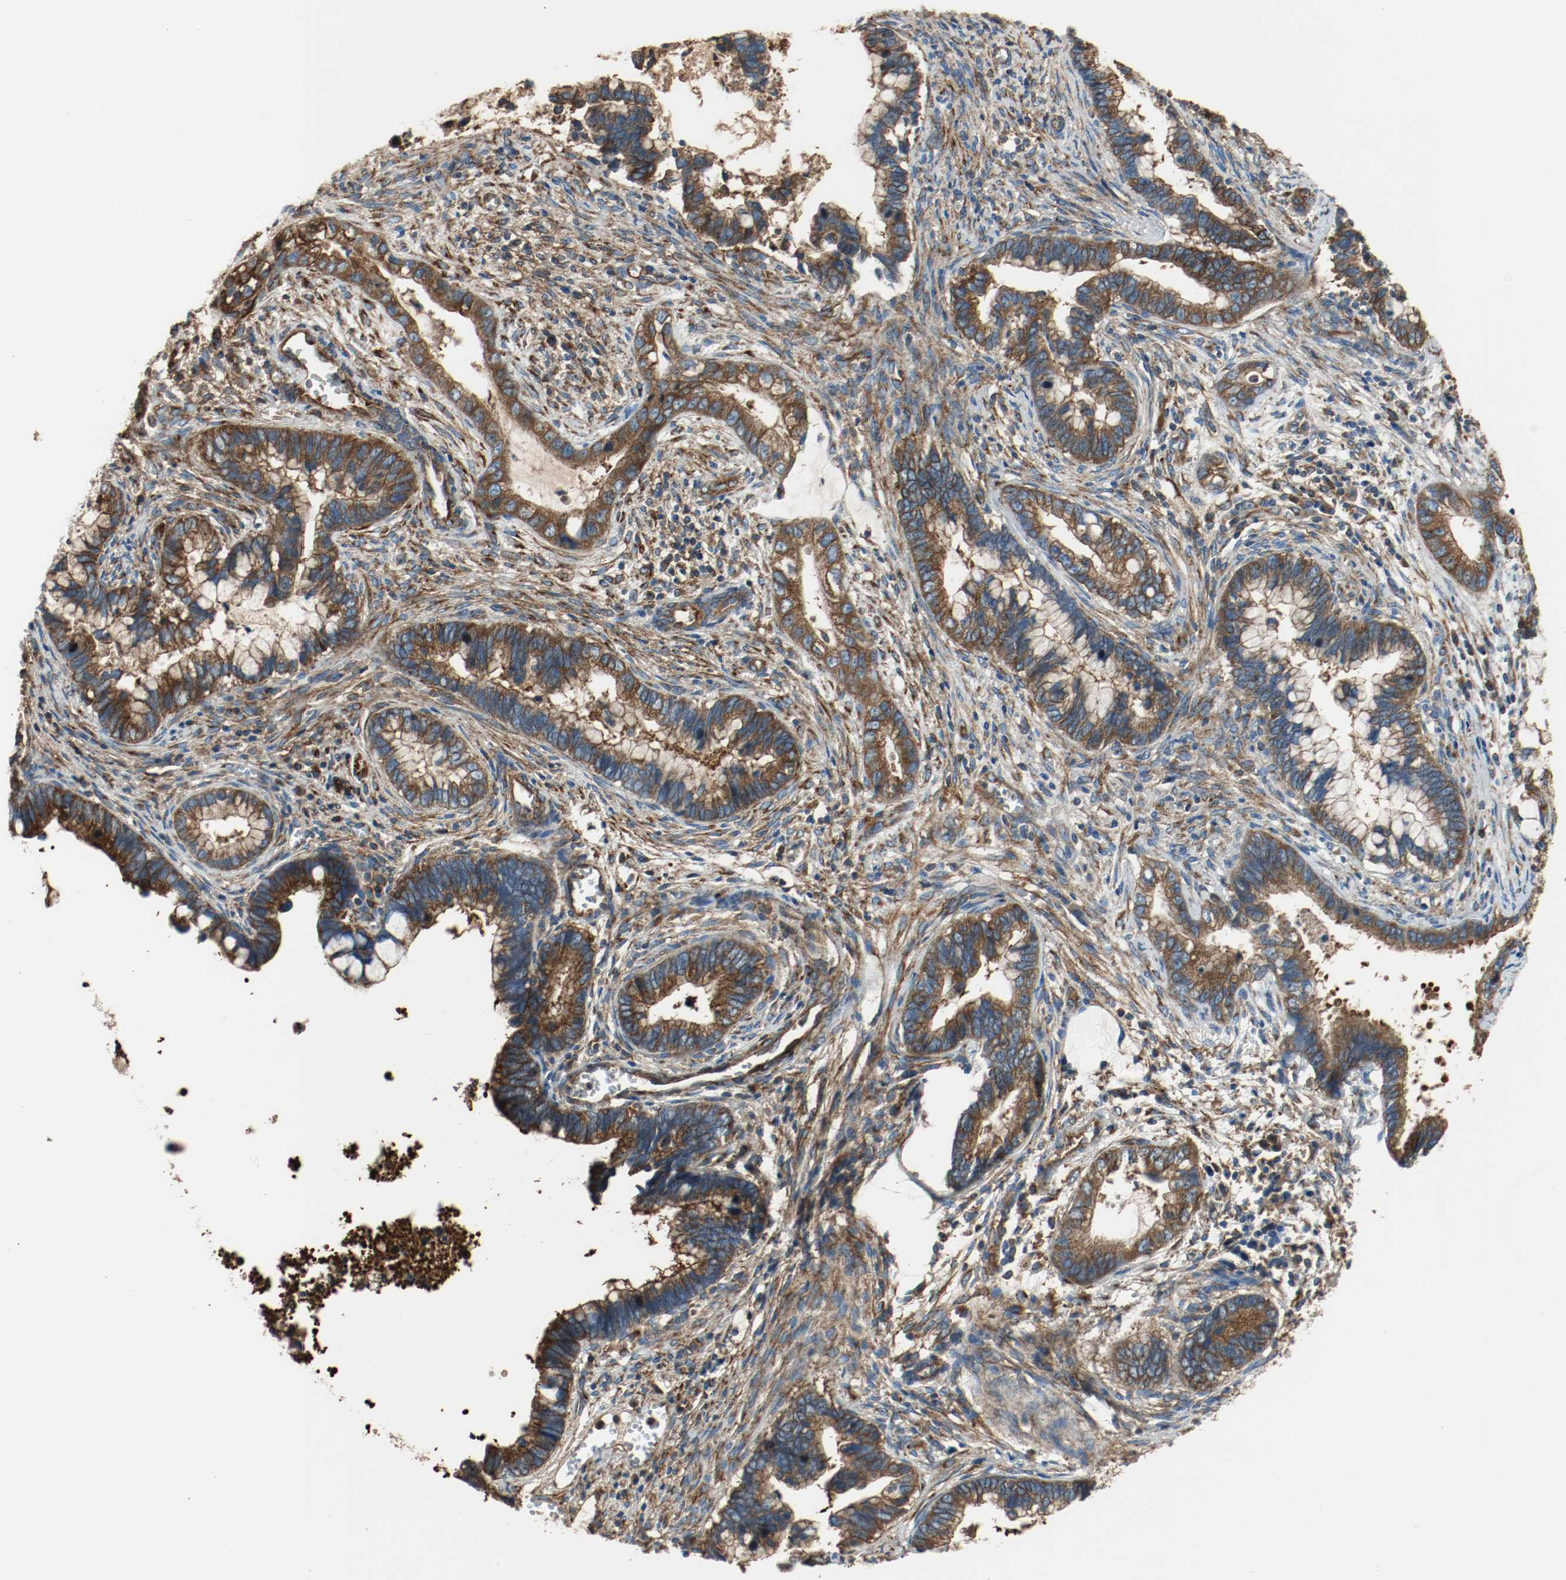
{"staining": {"intensity": "strong", "quantity": ">75%", "location": "cytoplasmic/membranous"}, "tissue": "cervical cancer", "cell_type": "Tumor cells", "image_type": "cancer", "snomed": [{"axis": "morphology", "description": "Adenocarcinoma, NOS"}, {"axis": "topography", "description": "Cervix"}], "caption": "Immunohistochemical staining of cervical adenocarcinoma displays strong cytoplasmic/membranous protein positivity in about >75% of tumor cells.", "gene": "TUBA3D", "patient": {"sex": "female", "age": 44}}